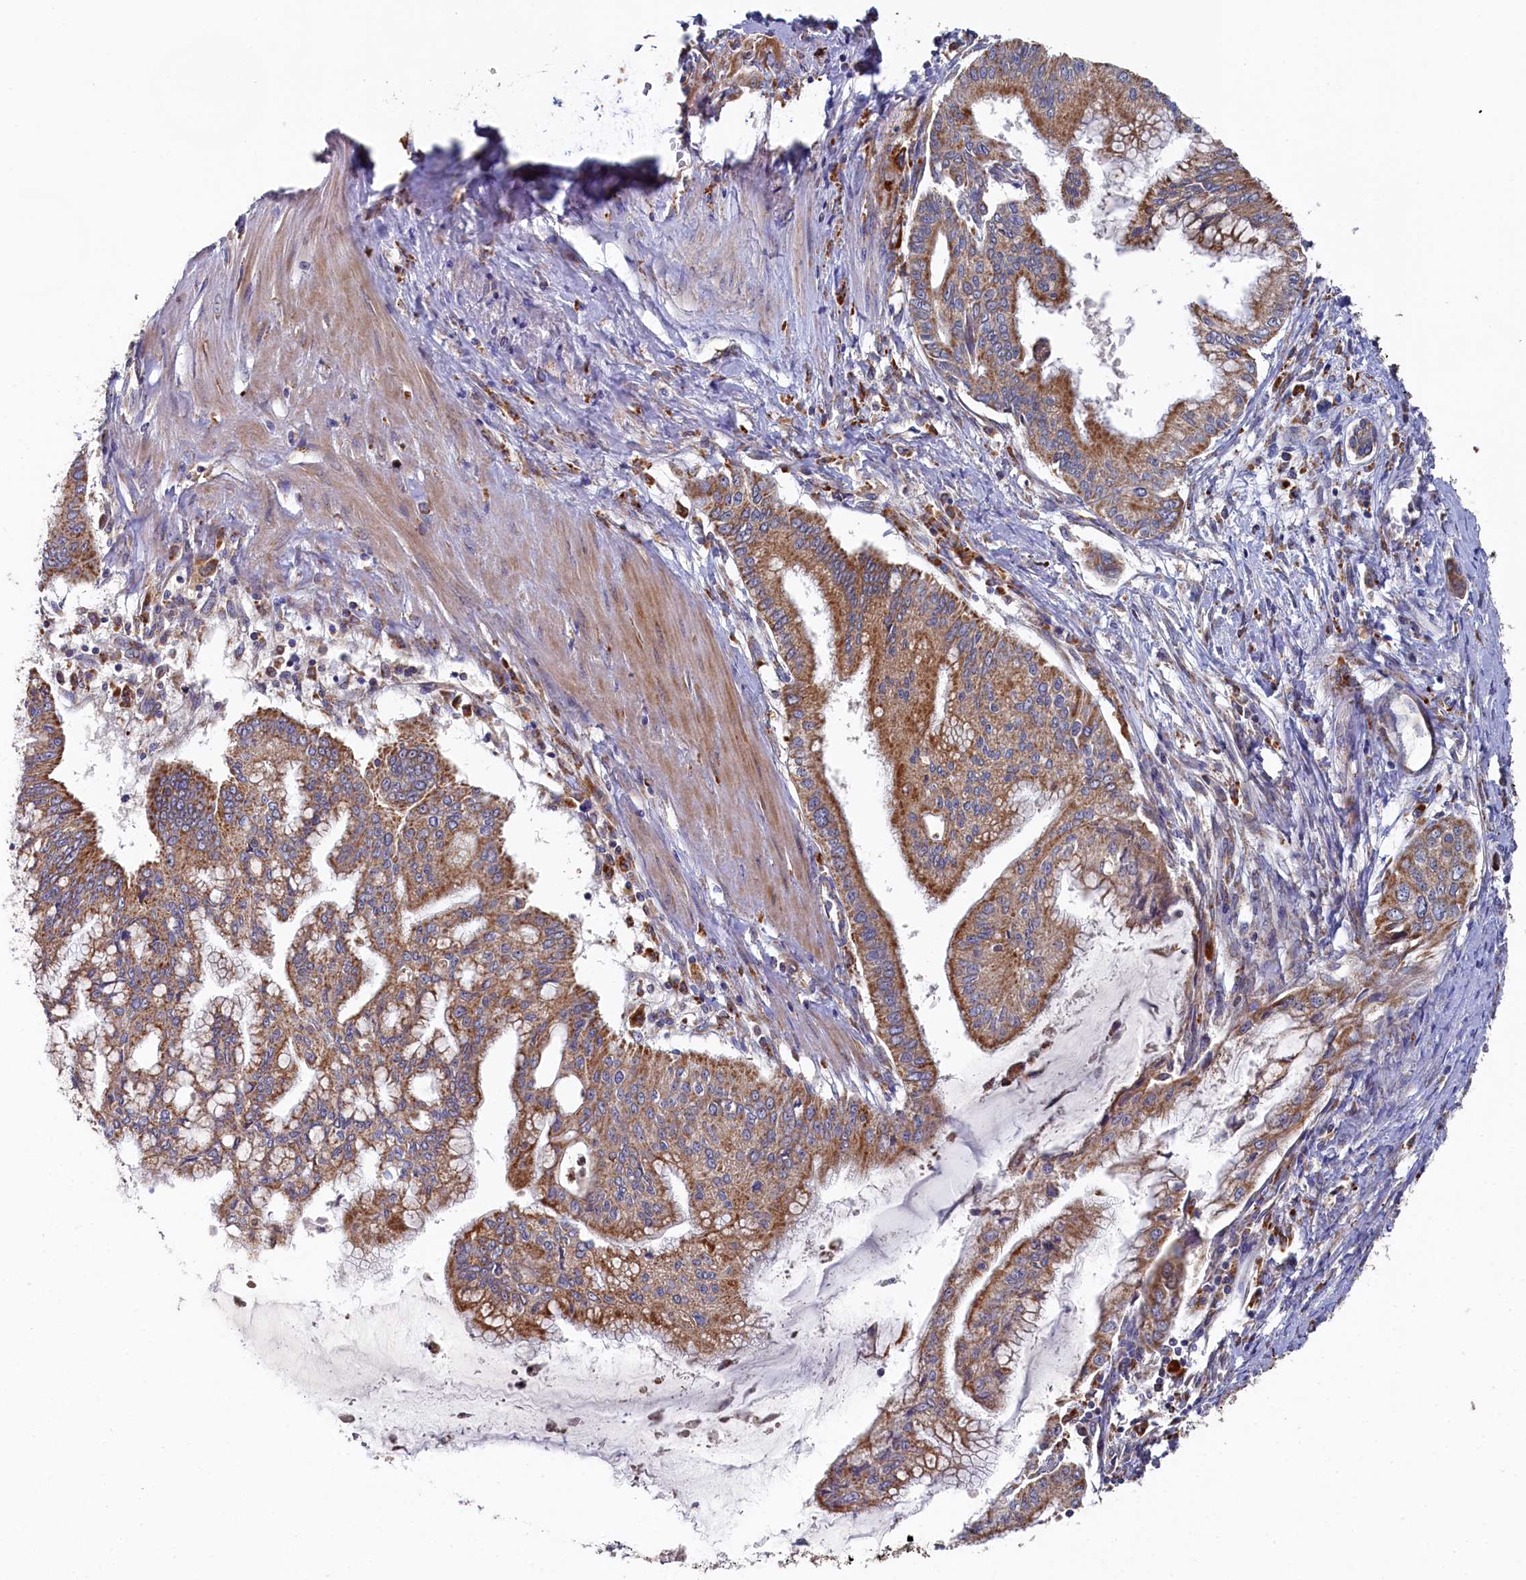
{"staining": {"intensity": "moderate", "quantity": ">75%", "location": "cytoplasmic/membranous"}, "tissue": "pancreatic cancer", "cell_type": "Tumor cells", "image_type": "cancer", "snomed": [{"axis": "morphology", "description": "Adenocarcinoma, NOS"}, {"axis": "topography", "description": "Pancreas"}], "caption": "Immunohistochemistry micrograph of human adenocarcinoma (pancreatic) stained for a protein (brown), which displays medium levels of moderate cytoplasmic/membranous positivity in approximately >75% of tumor cells.", "gene": "HAUS2", "patient": {"sex": "male", "age": 46}}